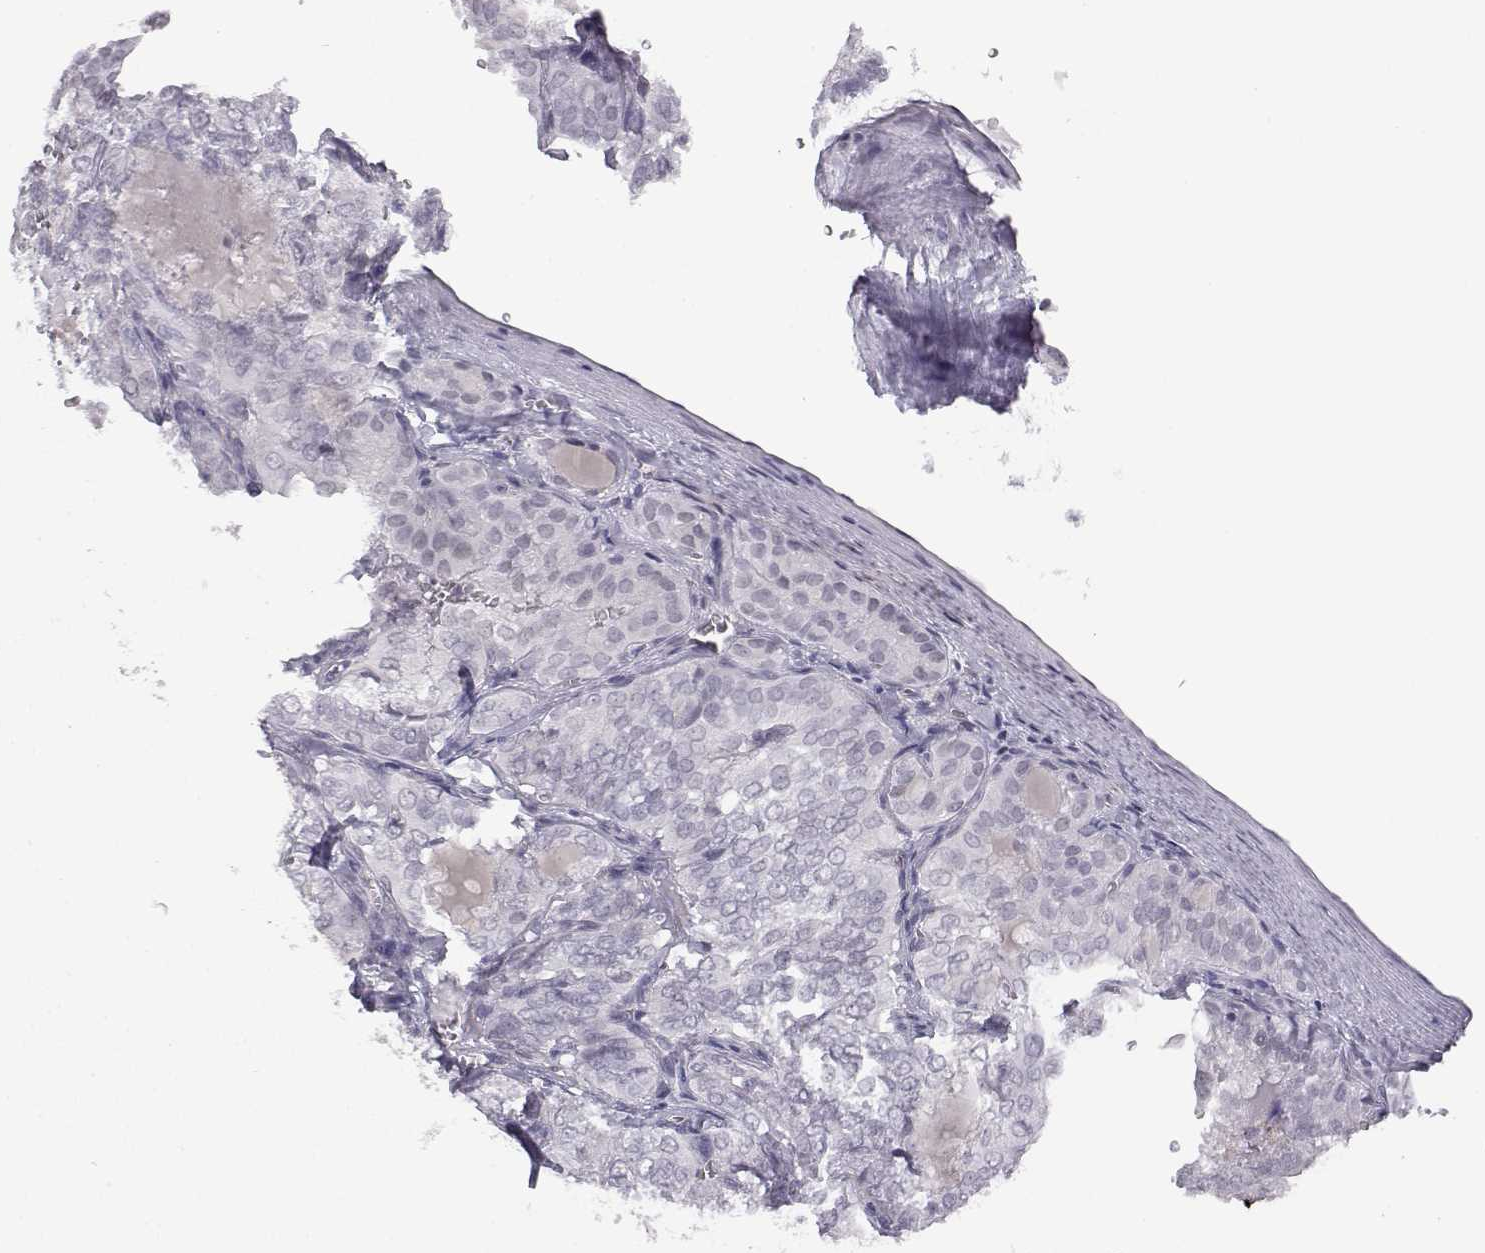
{"staining": {"intensity": "negative", "quantity": "none", "location": "none"}, "tissue": "thyroid cancer", "cell_type": "Tumor cells", "image_type": "cancer", "snomed": [{"axis": "morphology", "description": "Papillary adenocarcinoma, NOS"}, {"axis": "topography", "description": "Thyroid gland"}], "caption": "The histopathology image shows no staining of tumor cells in thyroid papillary adenocarcinoma.", "gene": "VGF", "patient": {"sex": "female", "age": 41}}